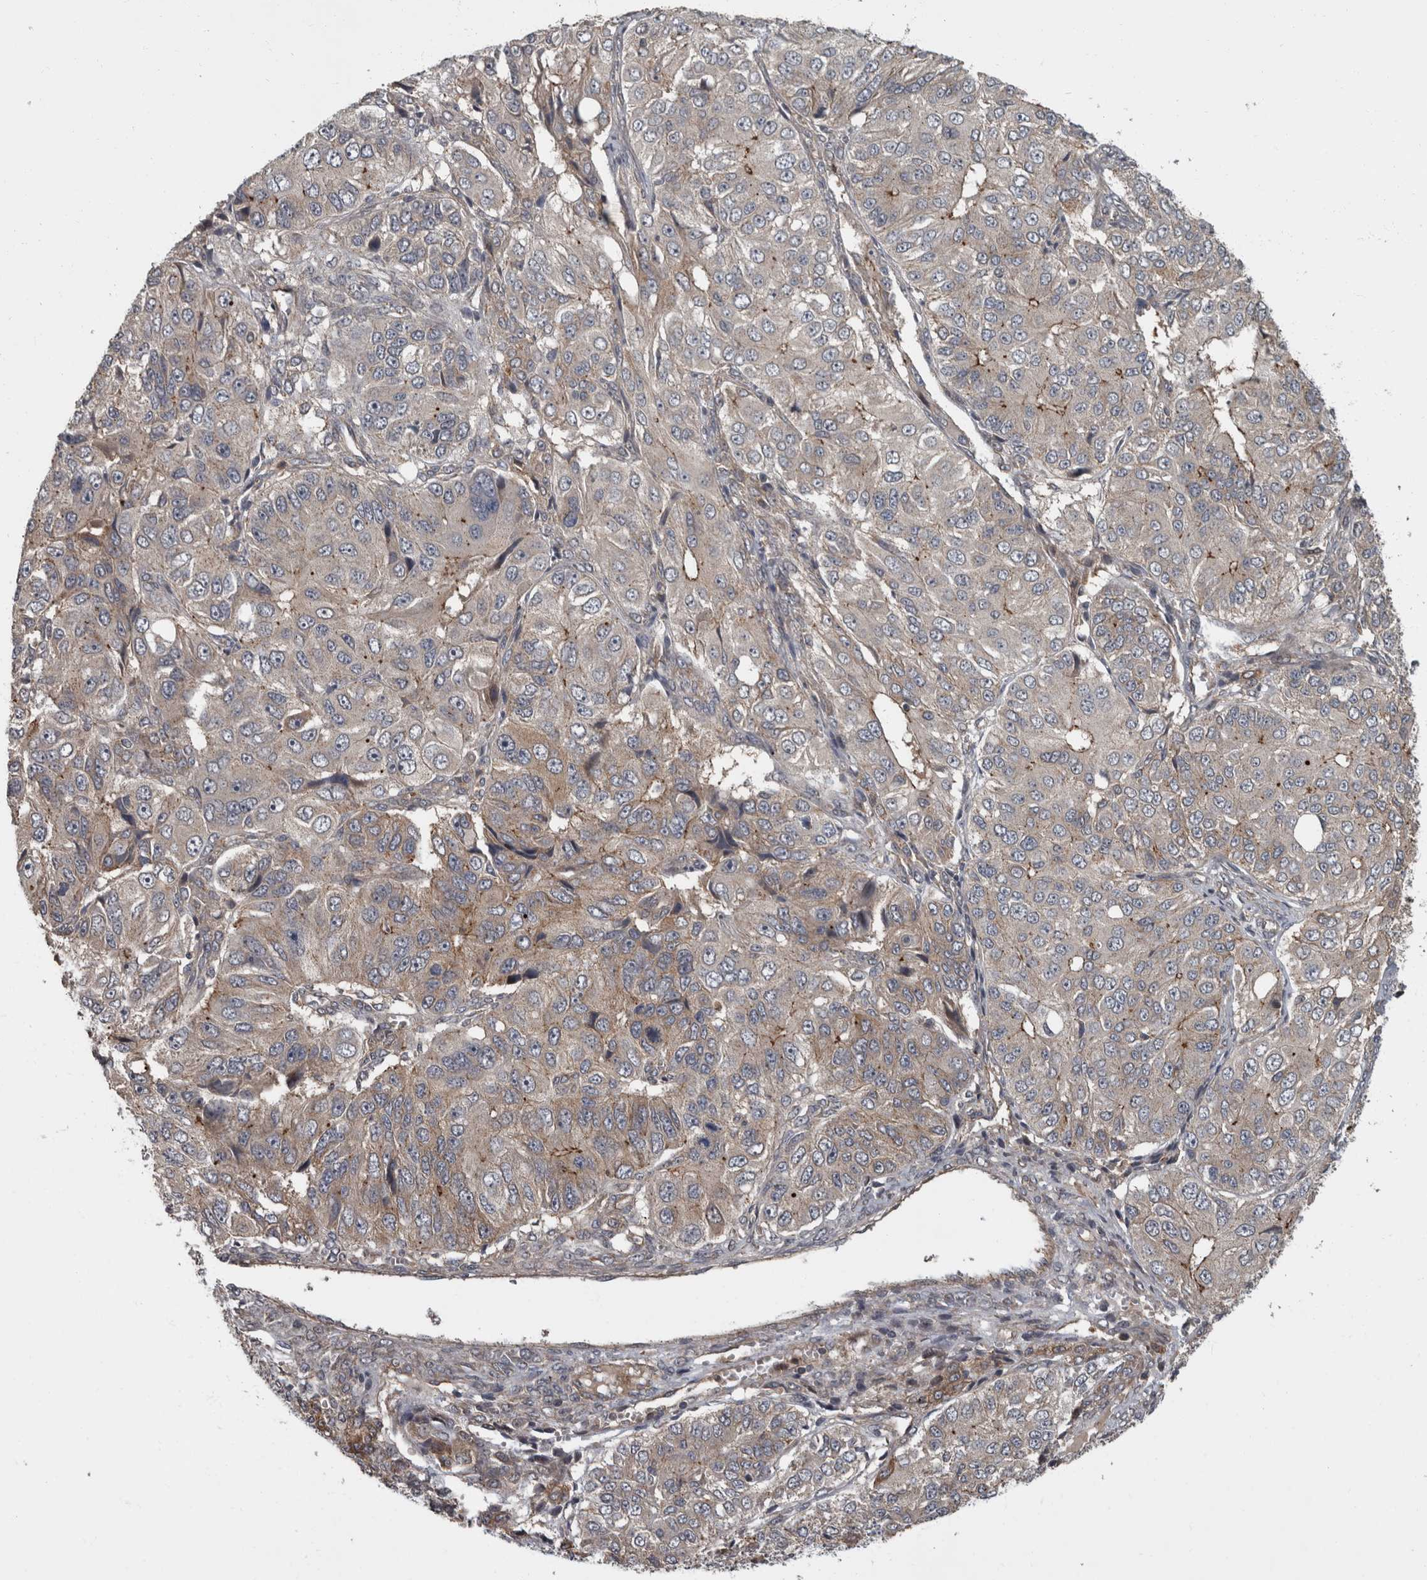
{"staining": {"intensity": "weak", "quantity": "<25%", "location": "cytoplasmic/membranous"}, "tissue": "ovarian cancer", "cell_type": "Tumor cells", "image_type": "cancer", "snomed": [{"axis": "morphology", "description": "Carcinoma, endometroid"}, {"axis": "topography", "description": "Ovary"}], "caption": "DAB (3,3'-diaminobenzidine) immunohistochemical staining of ovarian cancer displays no significant staining in tumor cells.", "gene": "VEGFD", "patient": {"sex": "female", "age": 51}}